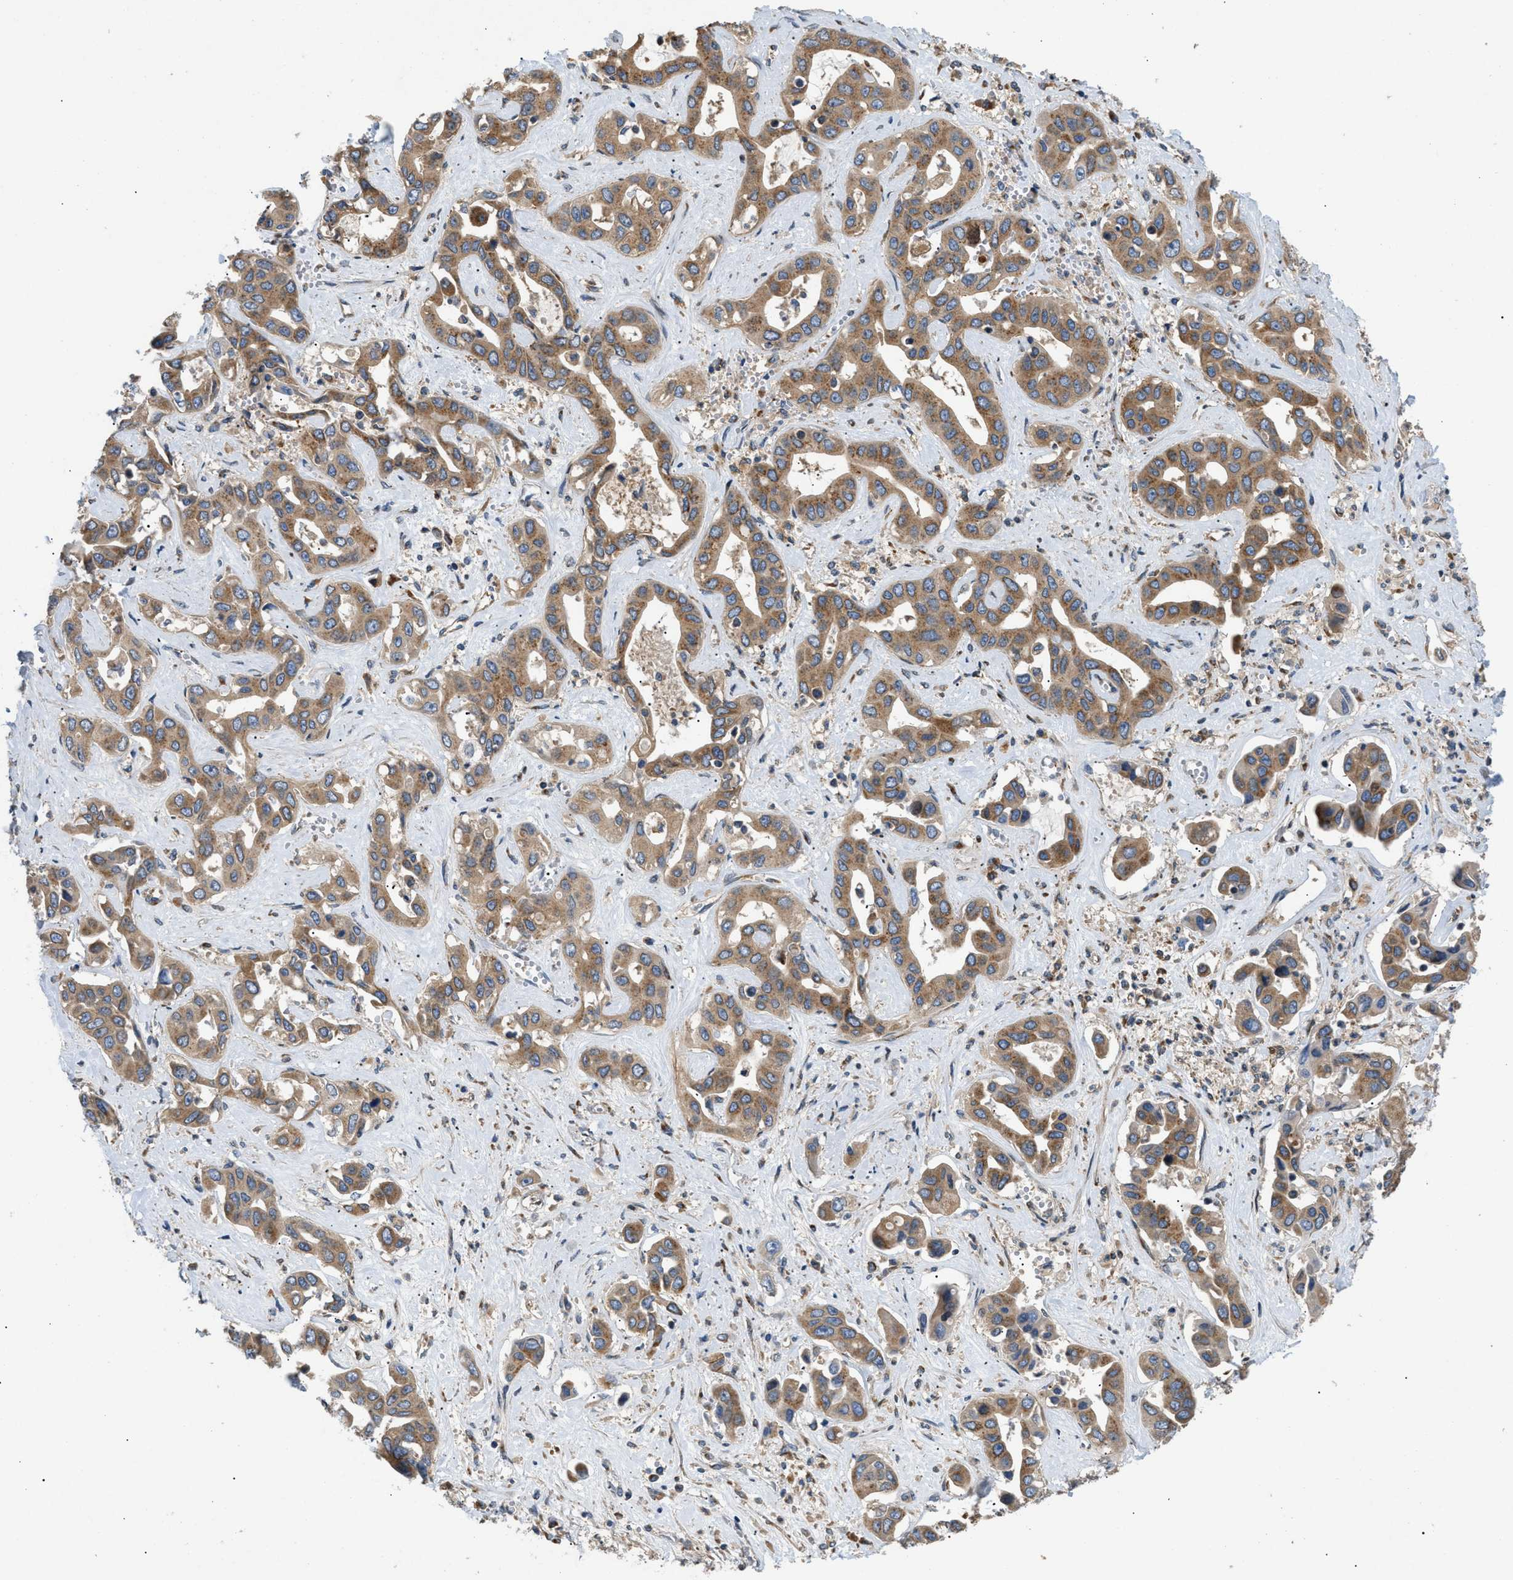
{"staining": {"intensity": "moderate", "quantity": ">75%", "location": "cytoplasmic/membranous"}, "tissue": "liver cancer", "cell_type": "Tumor cells", "image_type": "cancer", "snomed": [{"axis": "morphology", "description": "Cholangiocarcinoma"}, {"axis": "topography", "description": "Liver"}], "caption": "Tumor cells display medium levels of moderate cytoplasmic/membranous expression in about >75% of cells in cholangiocarcinoma (liver).", "gene": "LYSMD3", "patient": {"sex": "female", "age": 52}}